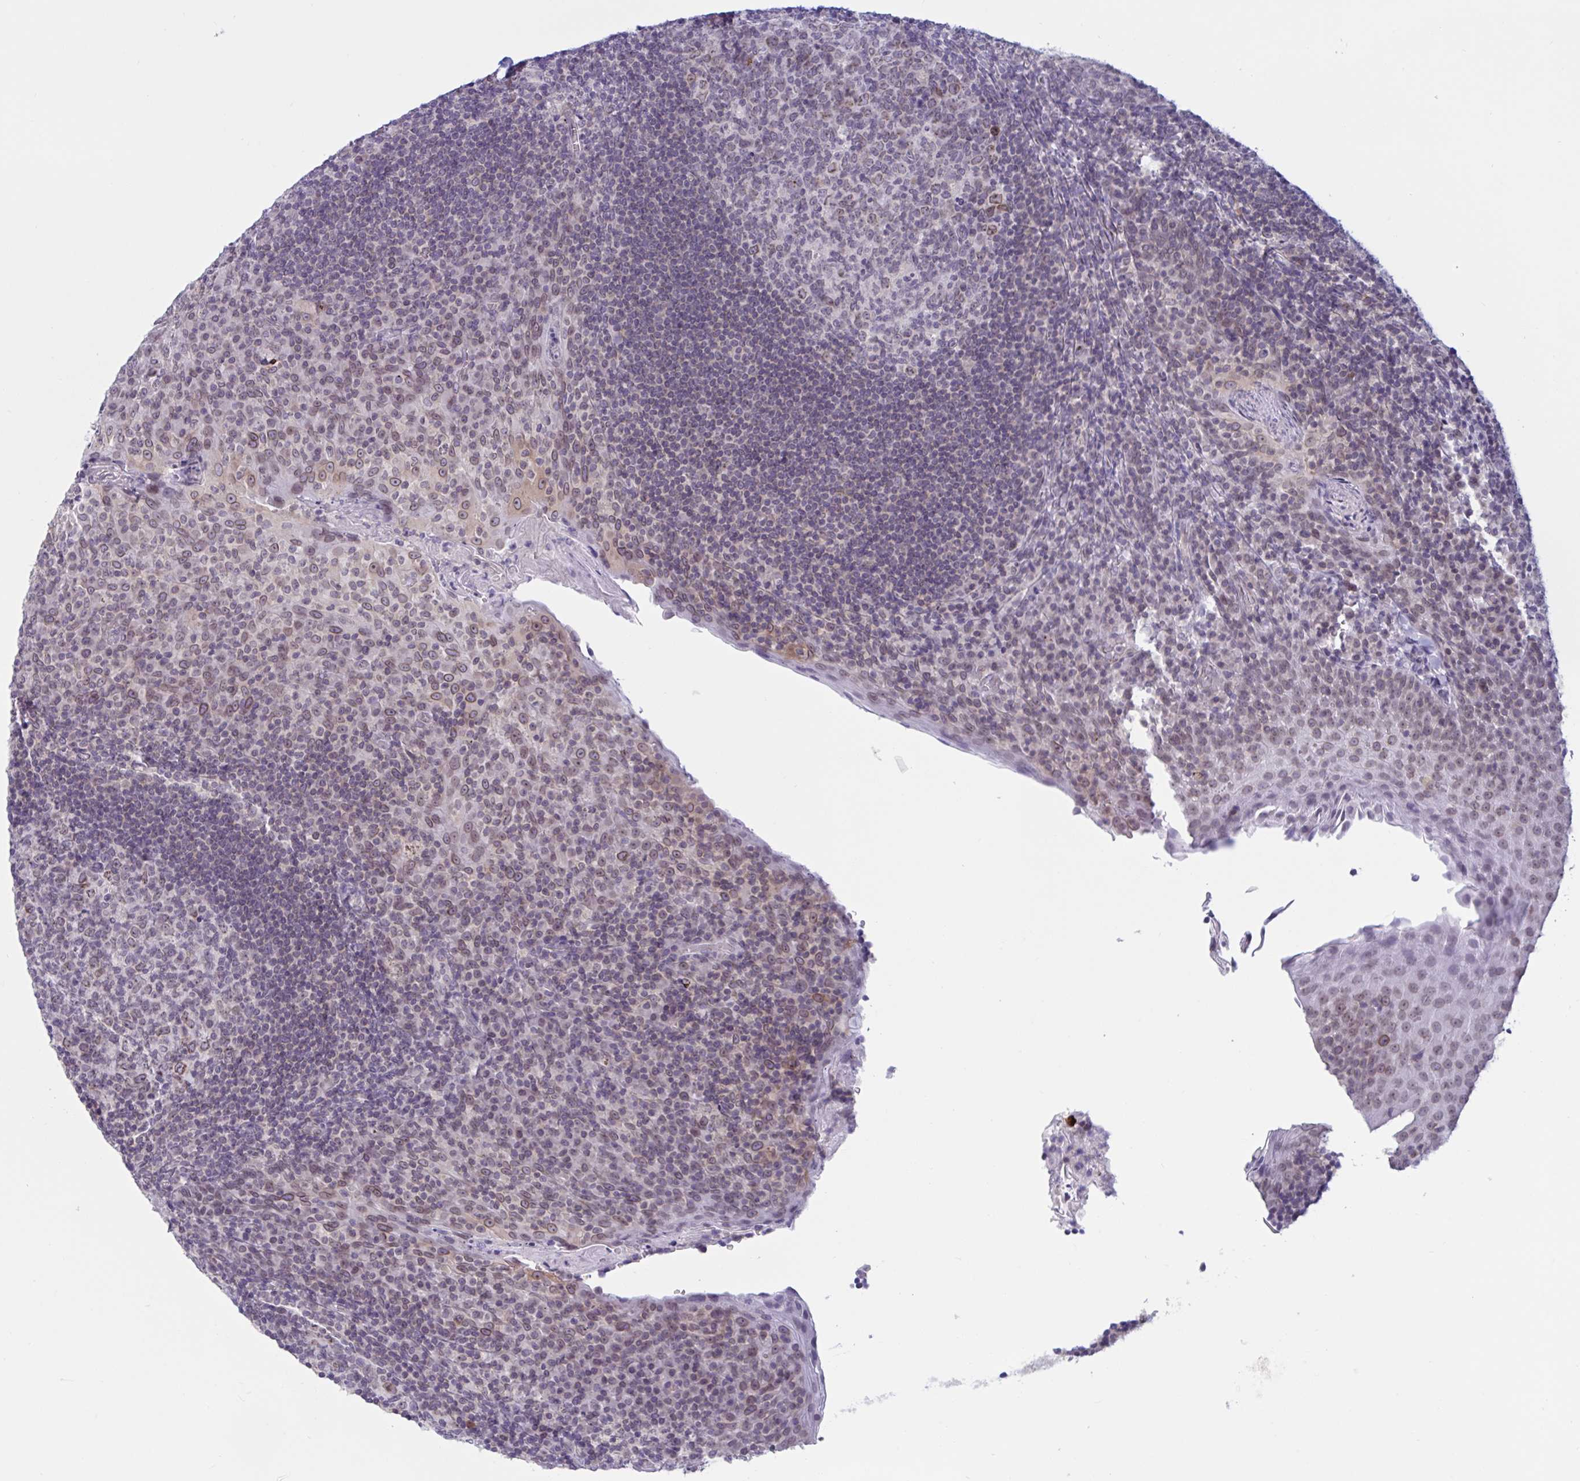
{"staining": {"intensity": "weak", "quantity": "25%-75%", "location": "nuclear"}, "tissue": "tonsil", "cell_type": "Germinal center cells", "image_type": "normal", "snomed": [{"axis": "morphology", "description": "Normal tissue, NOS"}, {"axis": "topography", "description": "Tonsil"}], "caption": "Immunohistochemistry (IHC) histopathology image of normal human tonsil stained for a protein (brown), which demonstrates low levels of weak nuclear positivity in about 25%-75% of germinal center cells.", "gene": "DOCK11", "patient": {"sex": "male", "age": 17}}